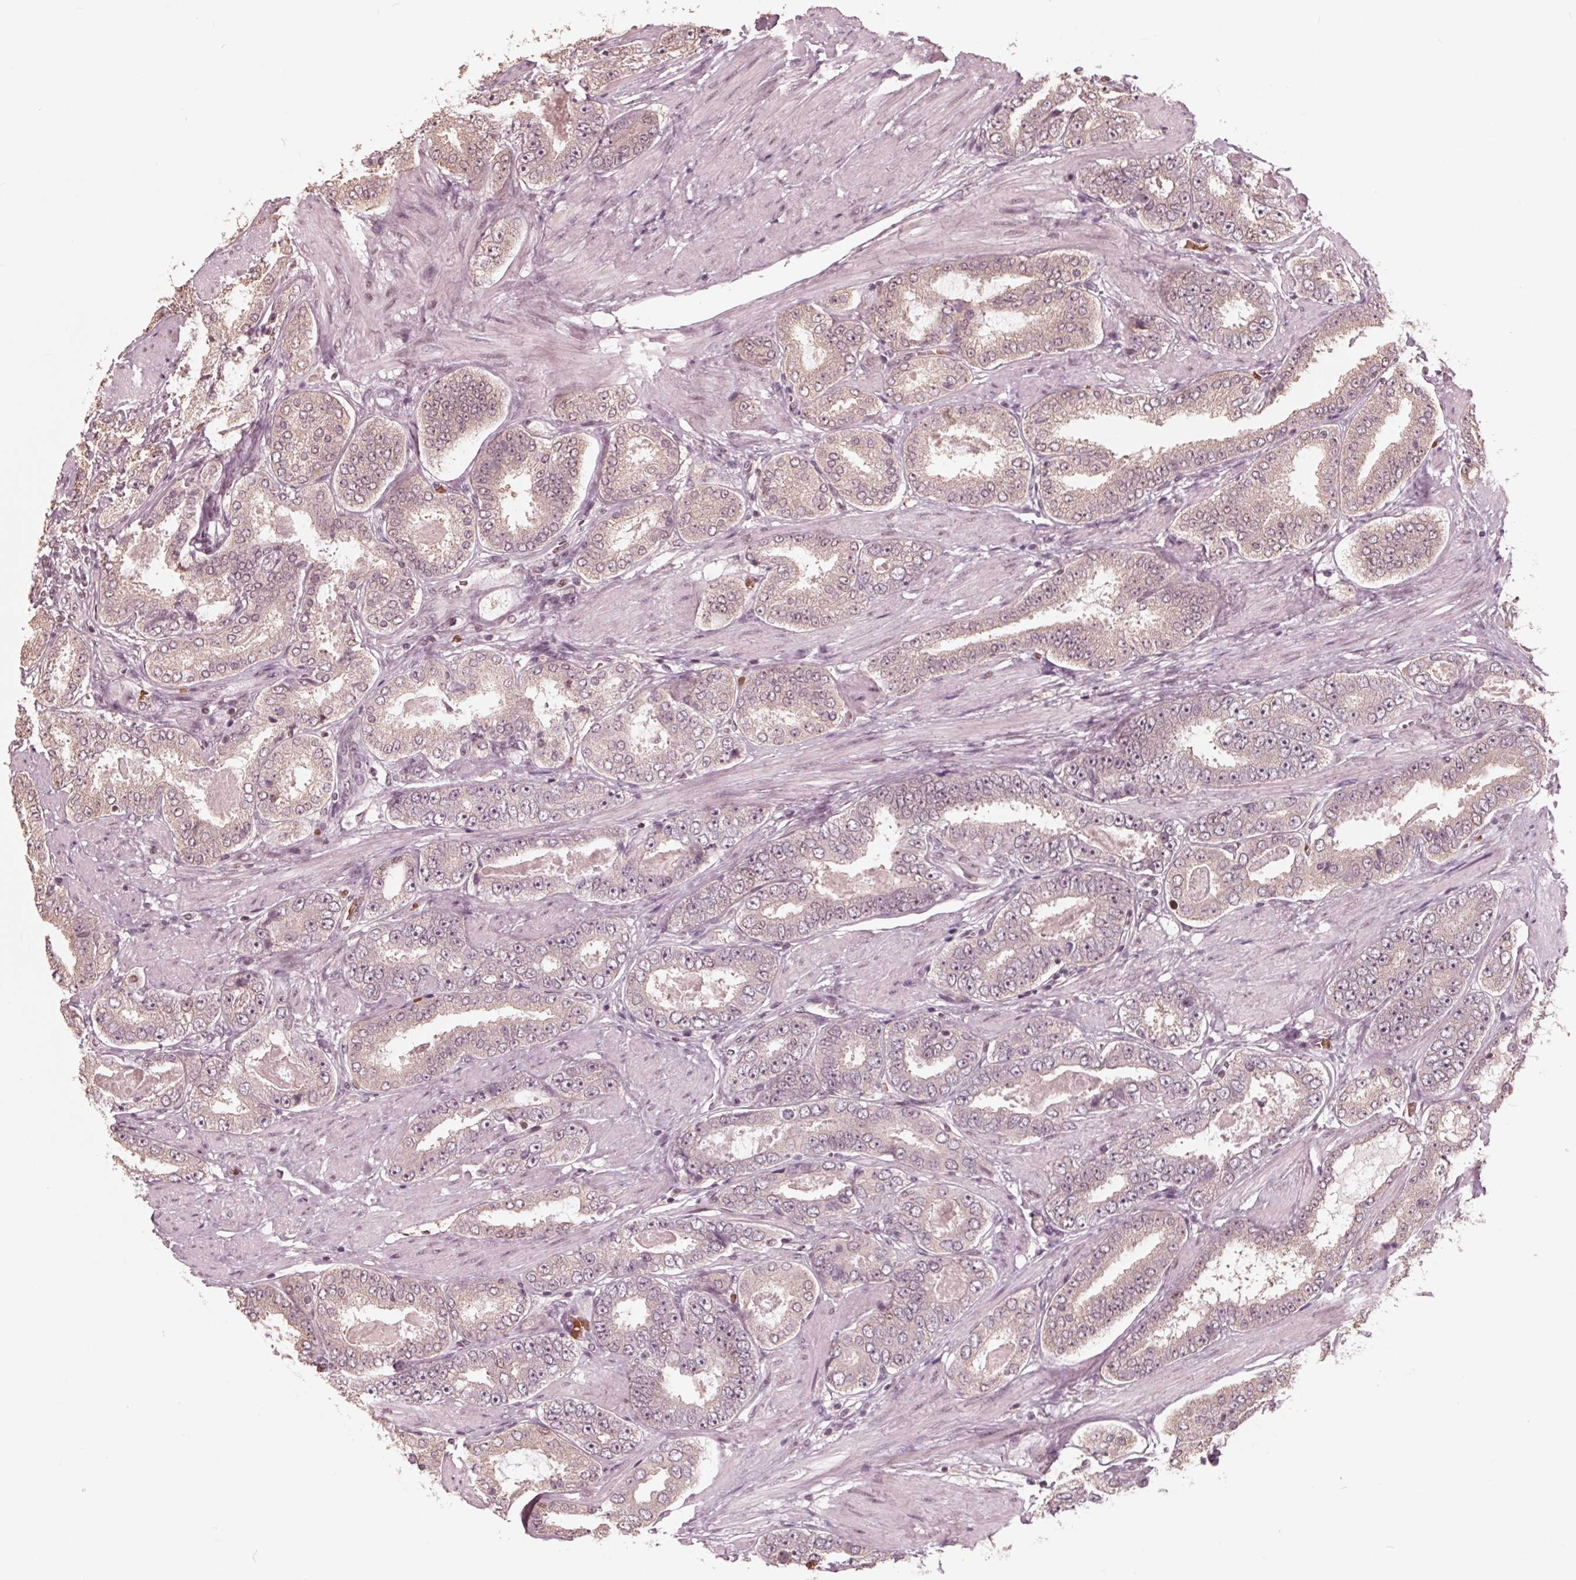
{"staining": {"intensity": "weak", "quantity": "25%-75%", "location": "cytoplasmic/membranous,nuclear"}, "tissue": "prostate cancer", "cell_type": "Tumor cells", "image_type": "cancer", "snomed": [{"axis": "morphology", "description": "Adenocarcinoma, High grade"}, {"axis": "topography", "description": "Prostate"}], "caption": "The immunohistochemical stain highlights weak cytoplasmic/membranous and nuclear expression in tumor cells of high-grade adenocarcinoma (prostate) tissue. (Brightfield microscopy of DAB IHC at high magnification).", "gene": "HIRIP3", "patient": {"sex": "male", "age": 63}}